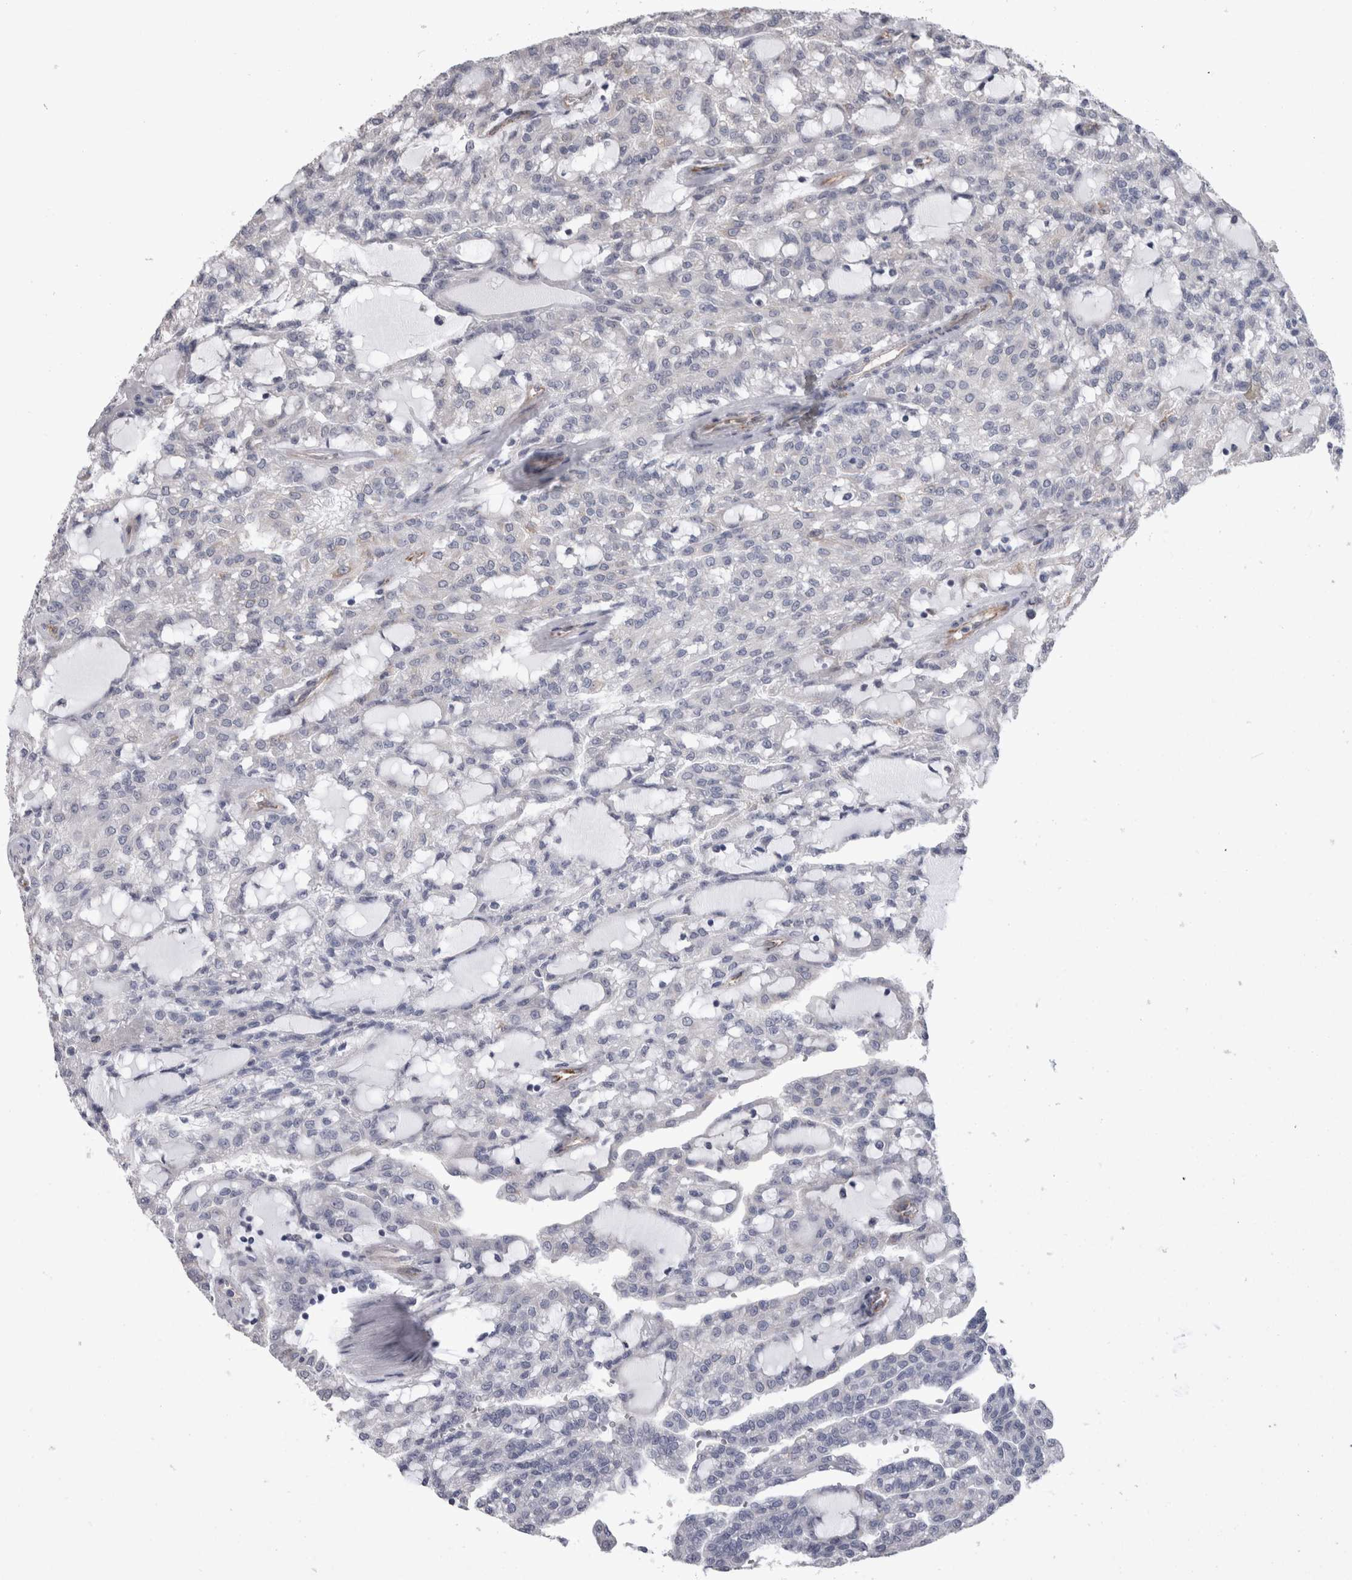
{"staining": {"intensity": "negative", "quantity": "none", "location": "none"}, "tissue": "renal cancer", "cell_type": "Tumor cells", "image_type": "cancer", "snomed": [{"axis": "morphology", "description": "Adenocarcinoma, NOS"}, {"axis": "topography", "description": "Kidney"}], "caption": "Immunohistochemistry (IHC) of renal cancer shows no staining in tumor cells.", "gene": "ACOT7", "patient": {"sex": "male", "age": 63}}